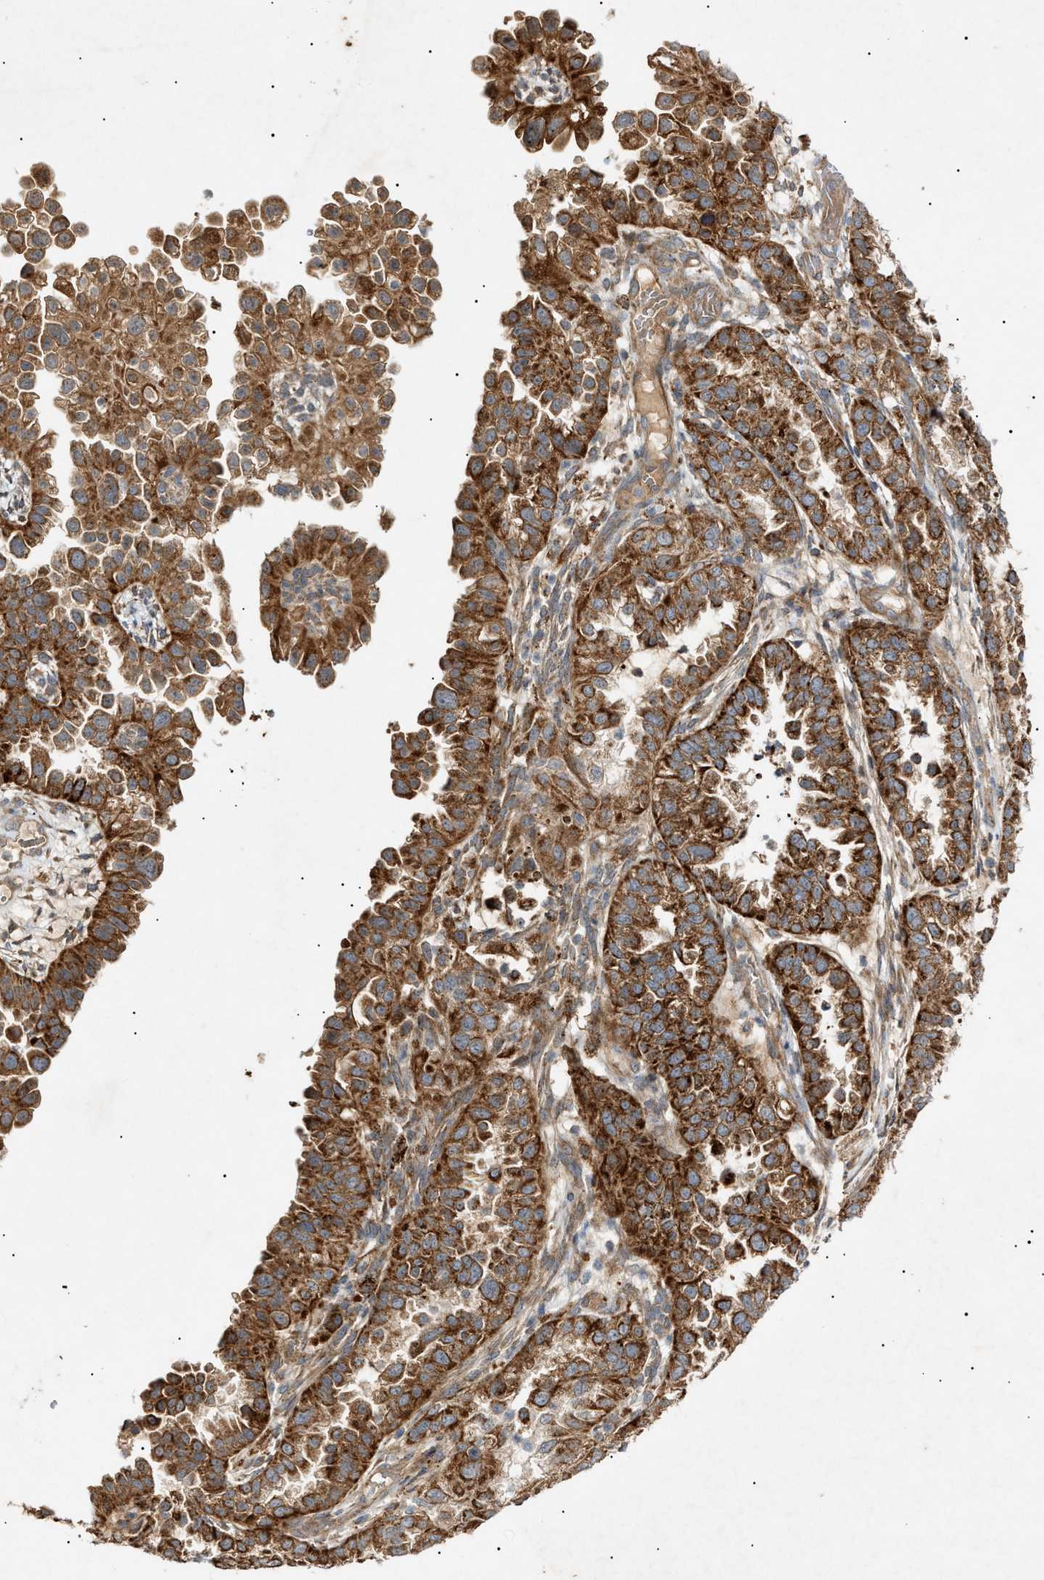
{"staining": {"intensity": "strong", "quantity": ">75%", "location": "cytoplasmic/membranous"}, "tissue": "endometrial cancer", "cell_type": "Tumor cells", "image_type": "cancer", "snomed": [{"axis": "morphology", "description": "Adenocarcinoma, NOS"}, {"axis": "topography", "description": "Endometrium"}], "caption": "Protein analysis of endometrial adenocarcinoma tissue displays strong cytoplasmic/membranous positivity in approximately >75% of tumor cells.", "gene": "MTCH1", "patient": {"sex": "female", "age": 85}}